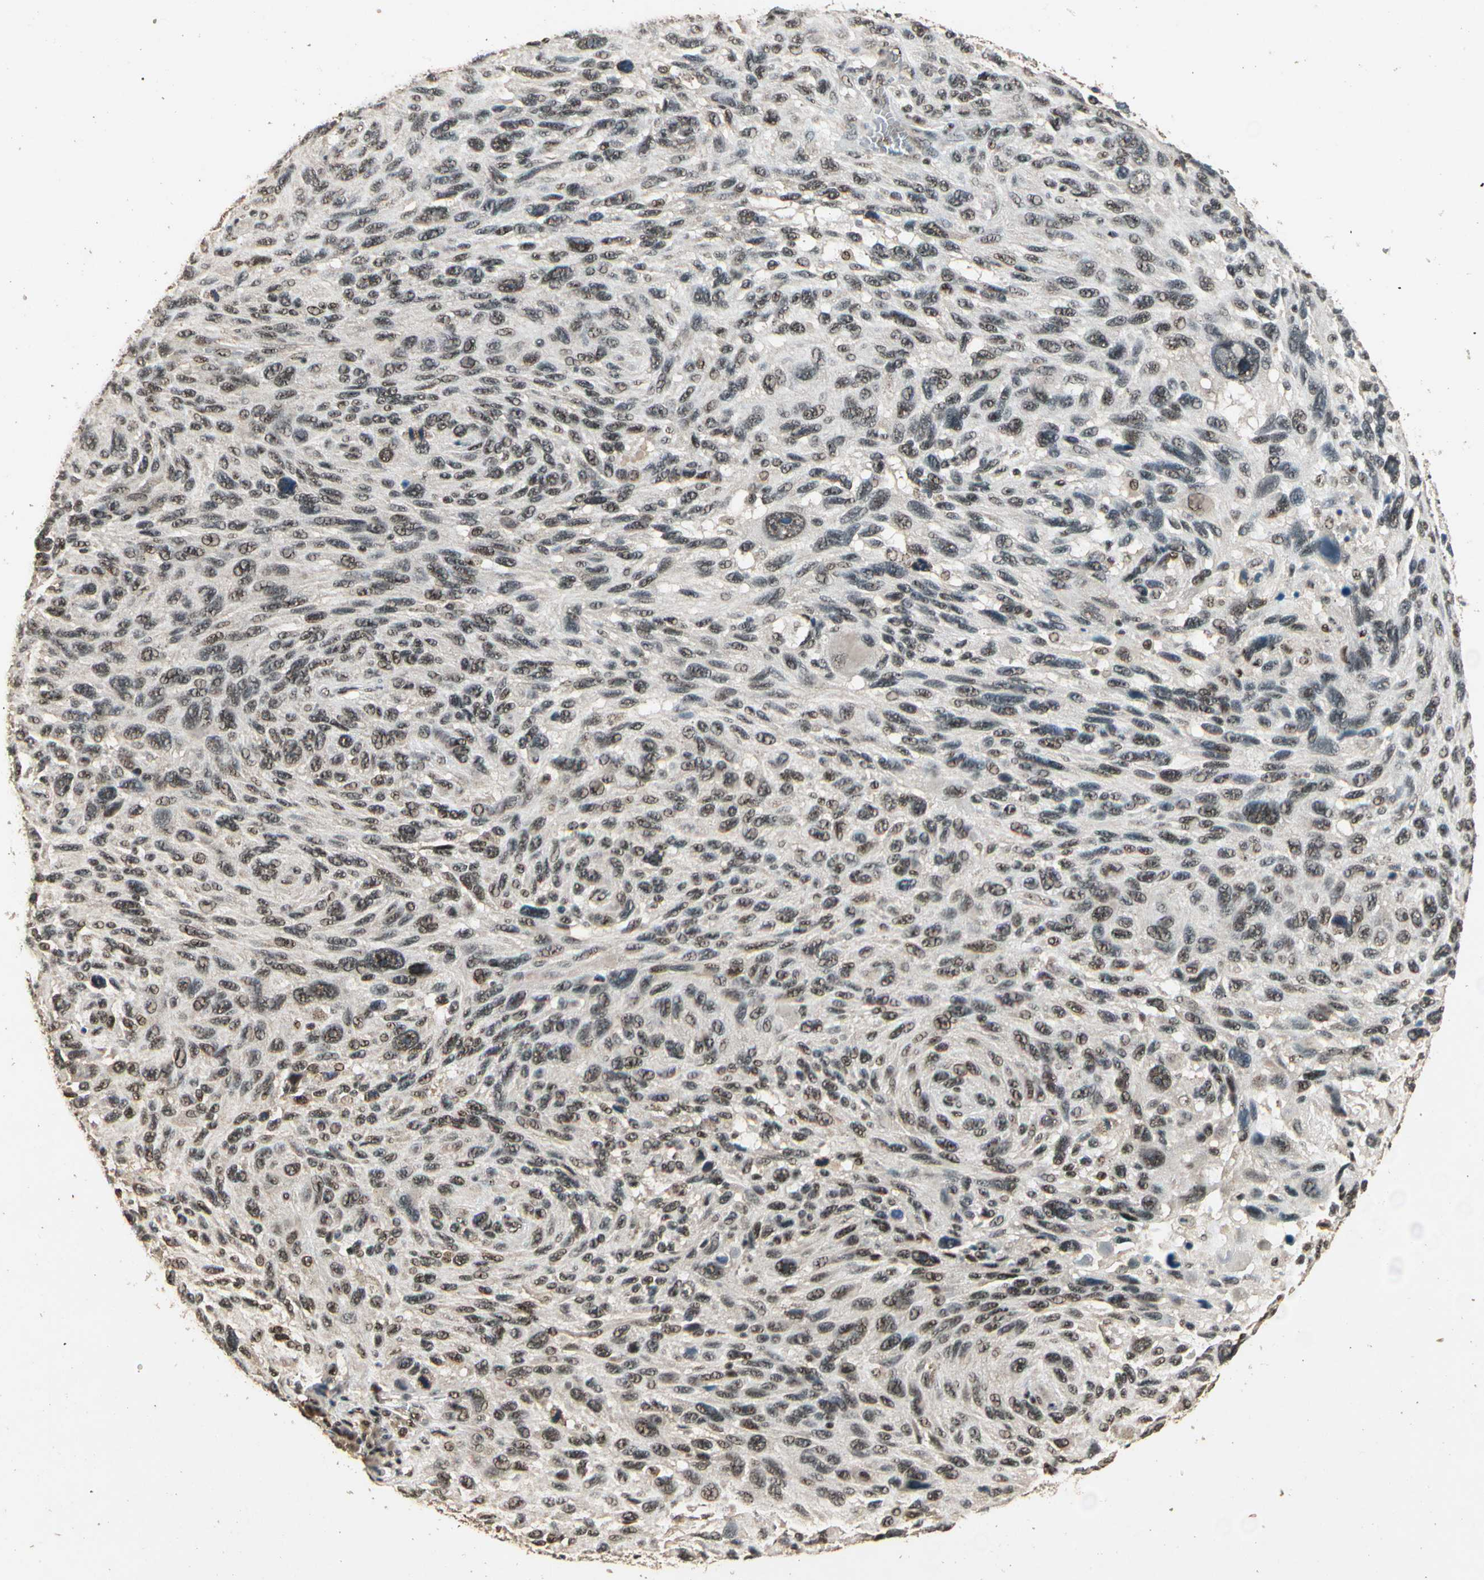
{"staining": {"intensity": "strong", "quantity": ">75%", "location": "nuclear"}, "tissue": "melanoma", "cell_type": "Tumor cells", "image_type": "cancer", "snomed": [{"axis": "morphology", "description": "Malignant melanoma, NOS"}, {"axis": "topography", "description": "Skin"}], "caption": "A brown stain highlights strong nuclear expression of a protein in human melanoma tumor cells. The protein is shown in brown color, while the nuclei are stained blue.", "gene": "RBM25", "patient": {"sex": "male", "age": 53}}